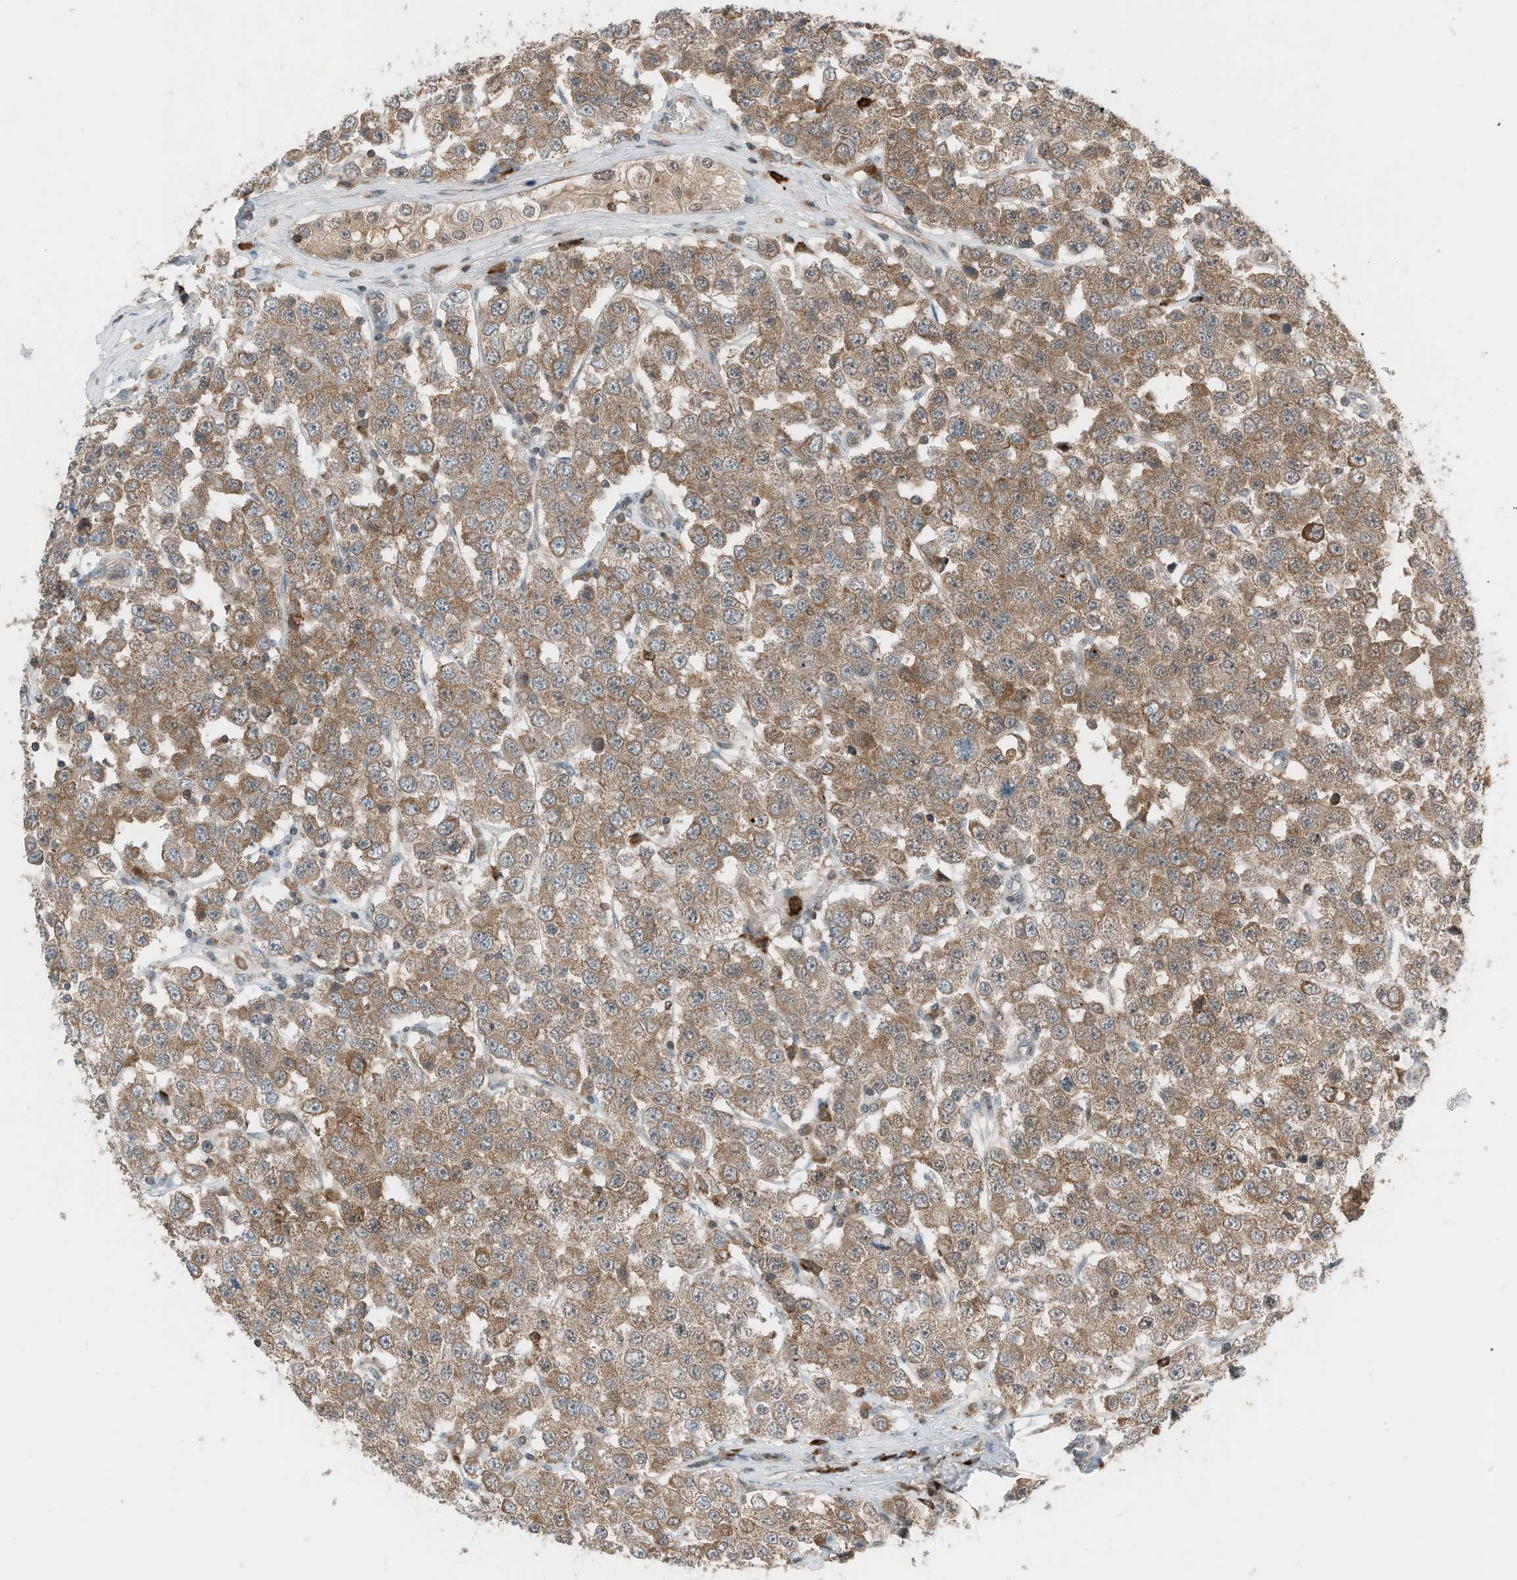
{"staining": {"intensity": "moderate", "quantity": ">75%", "location": "cytoplasmic/membranous"}, "tissue": "testis cancer", "cell_type": "Tumor cells", "image_type": "cancer", "snomed": [{"axis": "morphology", "description": "Seminoma, NOS"}, {"axis": "topography", "description": "Testis"}], "caption": "Testis seminoma stained for a protein (brown) reveals moderate cytoplasmic/membranous positive expression in about >75% of tumor cells.", "gene": "RMND1", "patient": {"sex": "male", "age": 28}}